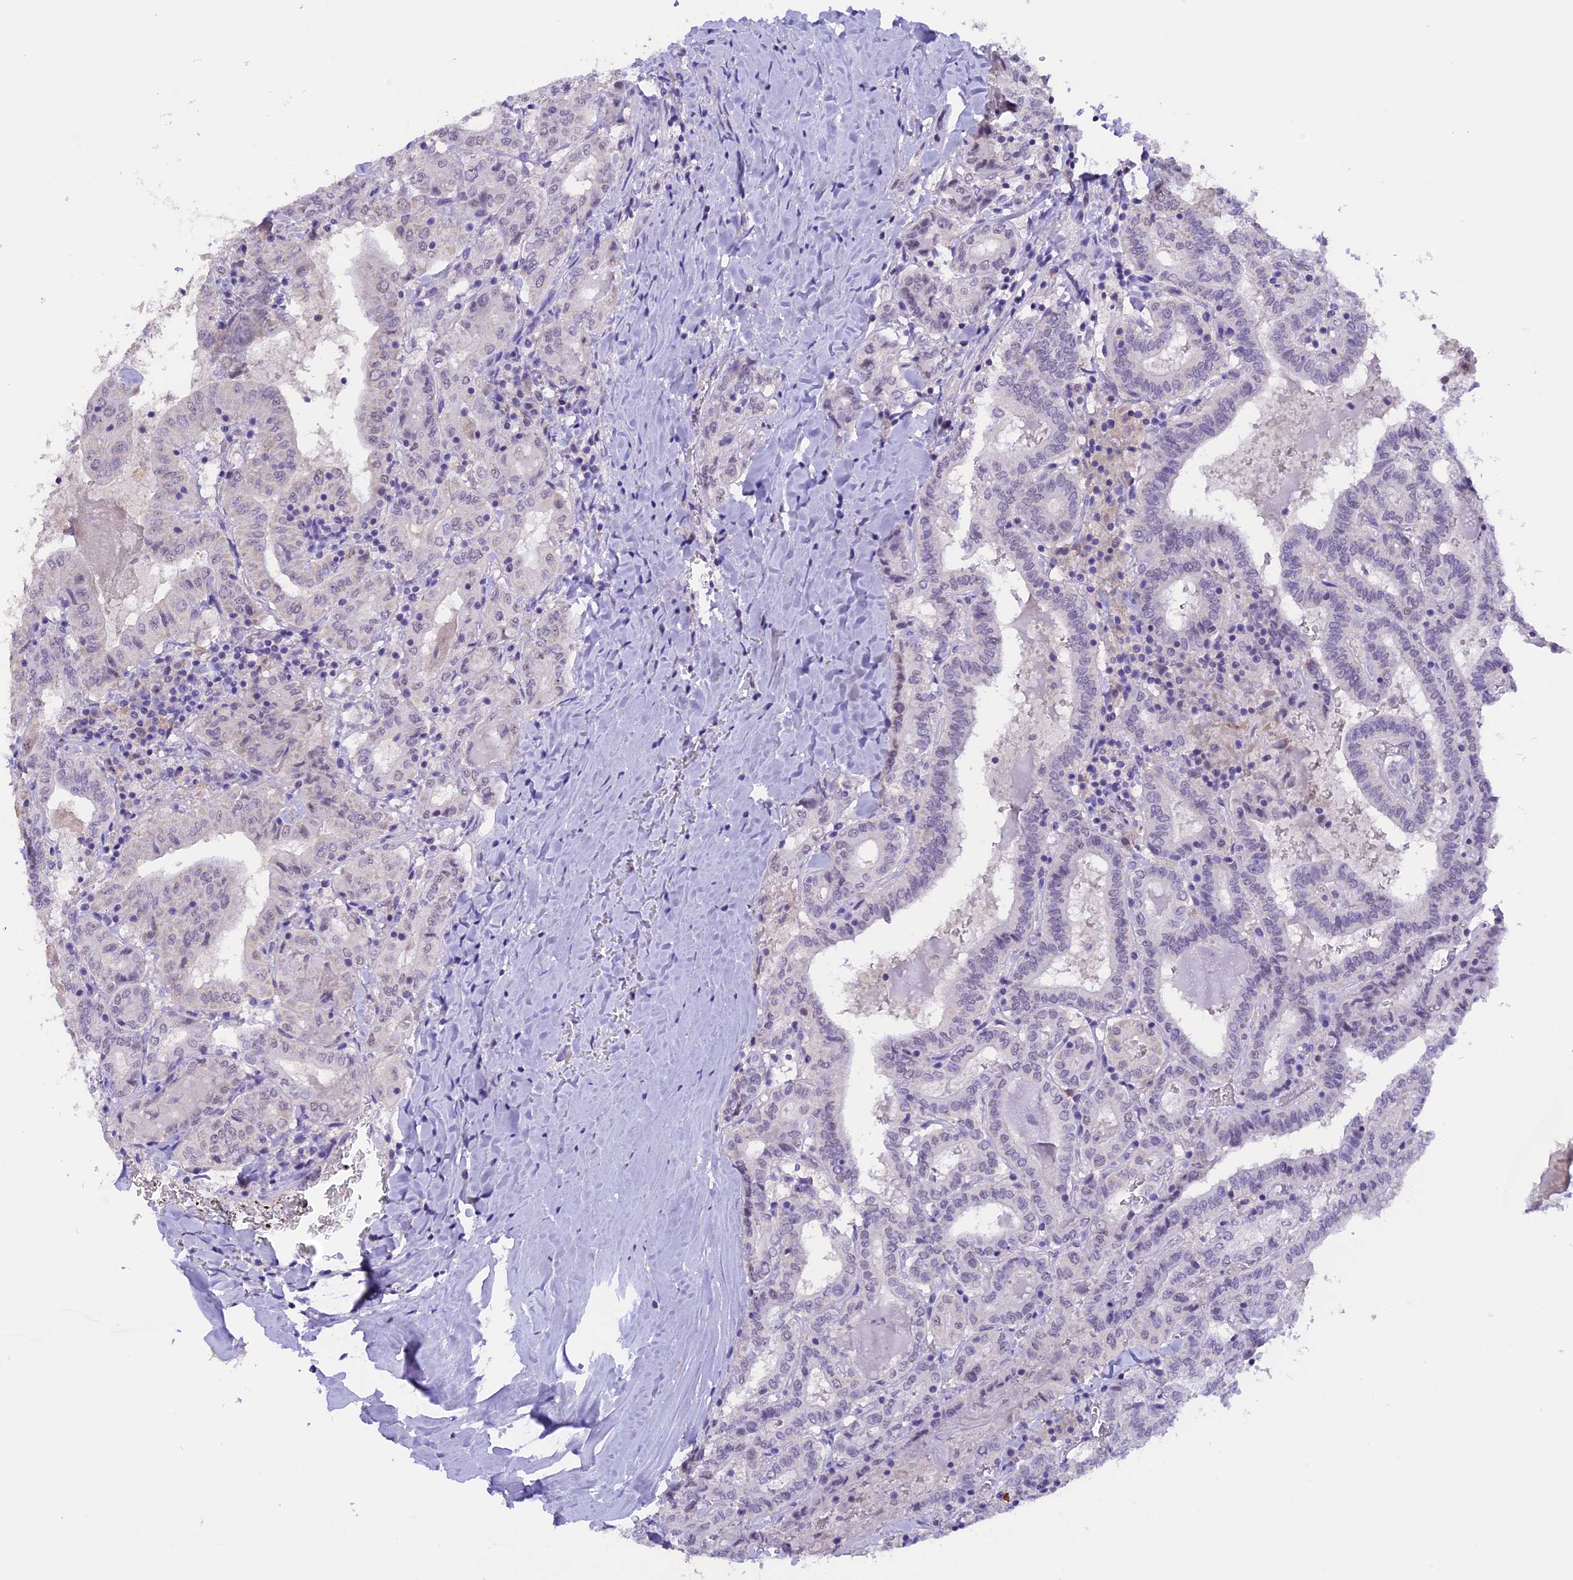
{"staining": {"intensity": "negative", "quantity": "none", "location": "none"}, "tissue": "thyroid cancer", "cell_type": "Tumor cells", "image_type": "cancer", "snomed": [{"axis": "morphology", "description": "Papillary adenocarcinoma, NOS"}, {"axis": "topography", "description": "Thyroid gland"}], "caption": "A photomicrograph of thyroid cancer stained for a protein exhibits no brown staining in tumor cells.", "gene": "AHSP", "patient": {"sex": "female", "age": 72}}